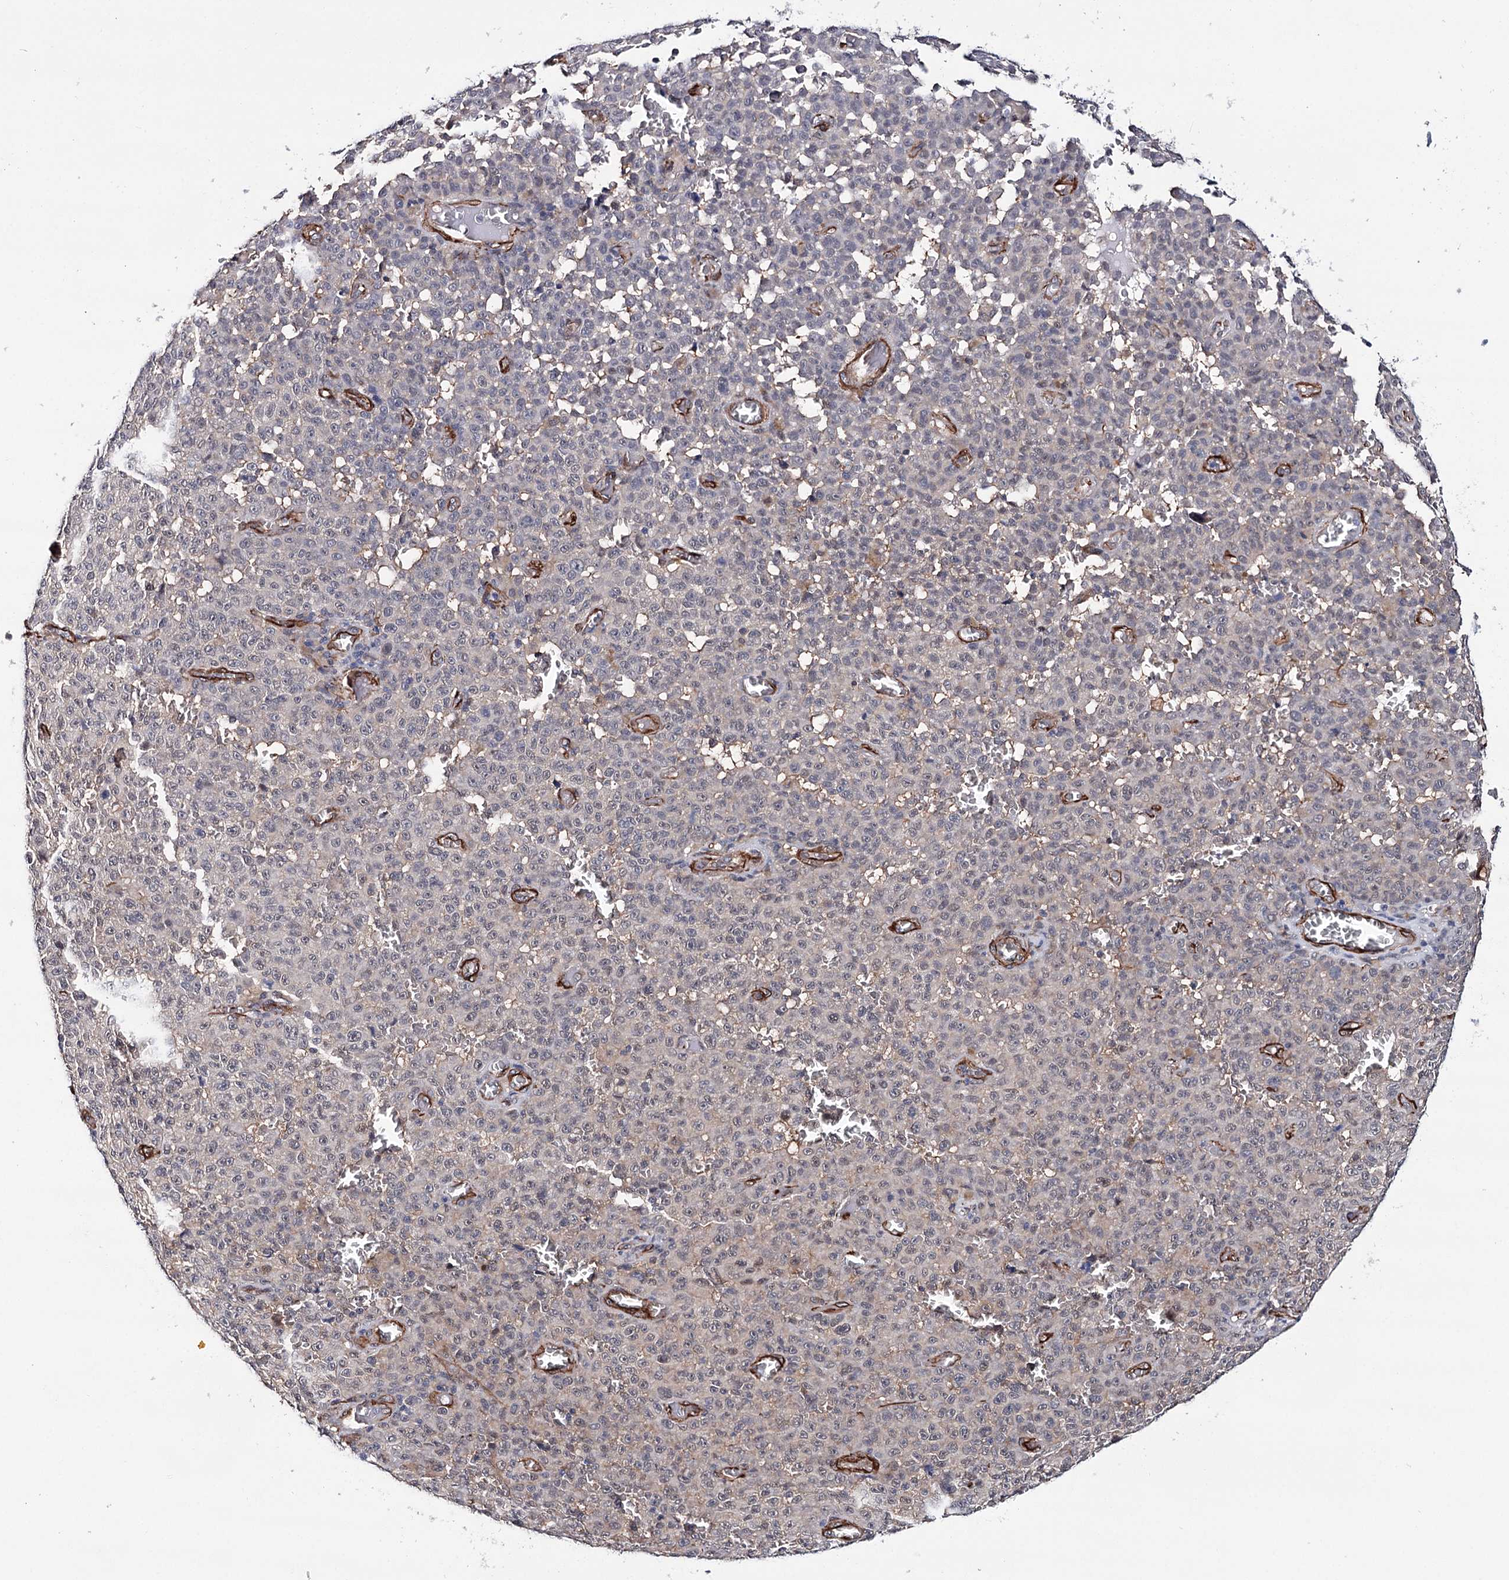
{"staining": {"intensity": "weak", "quantity": "25%-75%", "location": "nuclear"}, "tissue": "melanoma", "cell_type": "Tumor cells", "image_type": "cancer", "snomed": [{"axis": "morphology", "description": "Malignant melanoma, NOS"}, {"axis": "topography", "description": "Skin"}], "caption": "Human malignant melanoma stained with a protein marker reveals weak staining in tumor cells.", "gene": "PPP2R5B", "patient": {"sex": "female", "age": 82}}